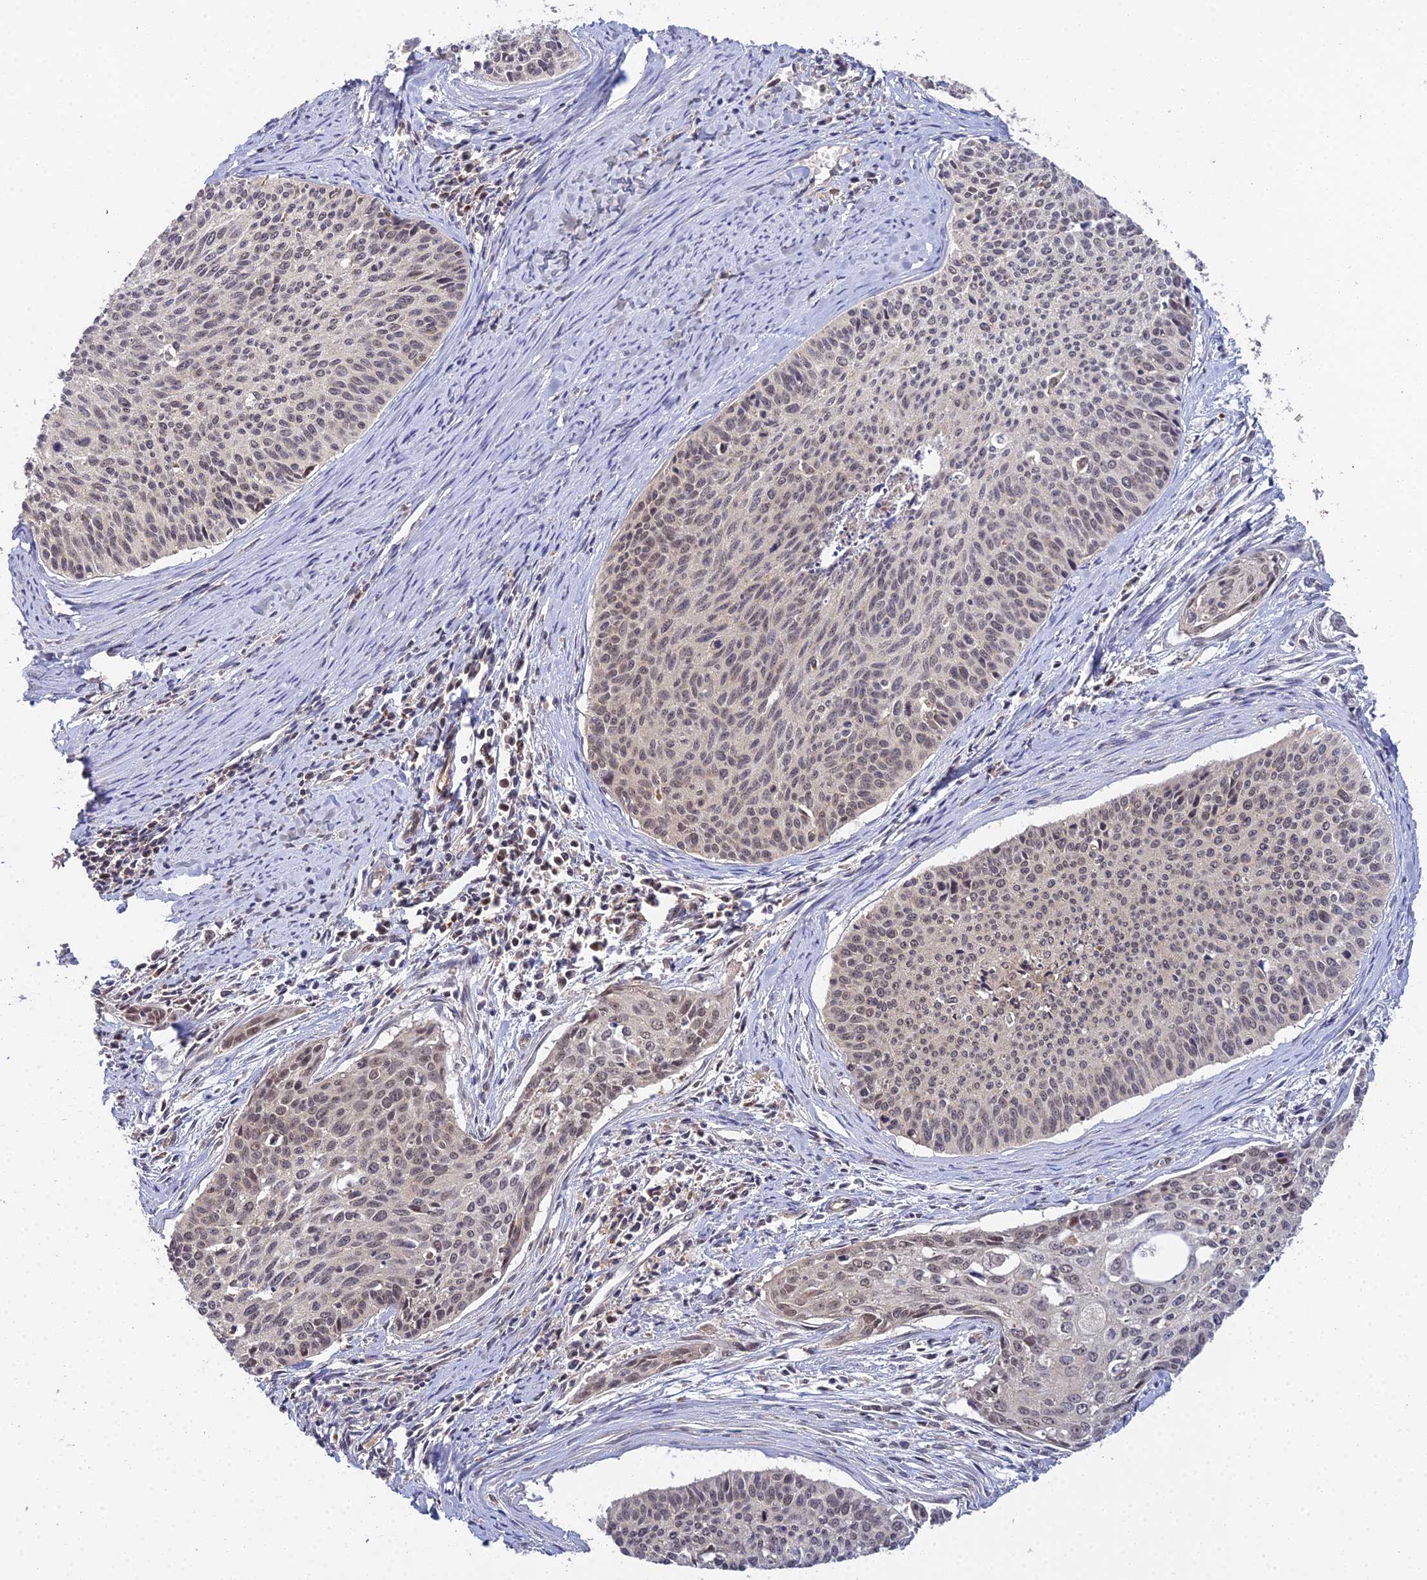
{"staining": {"intensity": "moderate", "quantity": ">75%", "location": "nuclear"}, "tissue": "cervical cancer", "cell_type": "Tumor cells", "image_type": "cancer", "snomed": [{"axis": "morphology", "description": "Squamous cell carcinoma, NOS"}, {"axis": "topography", "description": "Cervix"}], "caption": "An IHC photomicrograph of tumor tissue is shown. Protein staining in brown labels moderate nuclear positivity in squamous cell carcinoma (cervical) within tumor cells. The staining is performed using DAB brown chromogen to label protein expression. The nuclei are counter-stained blue using hematoxylin.", "gene": "TPRX1", "patient": {"sex": "female", "age": 55}}